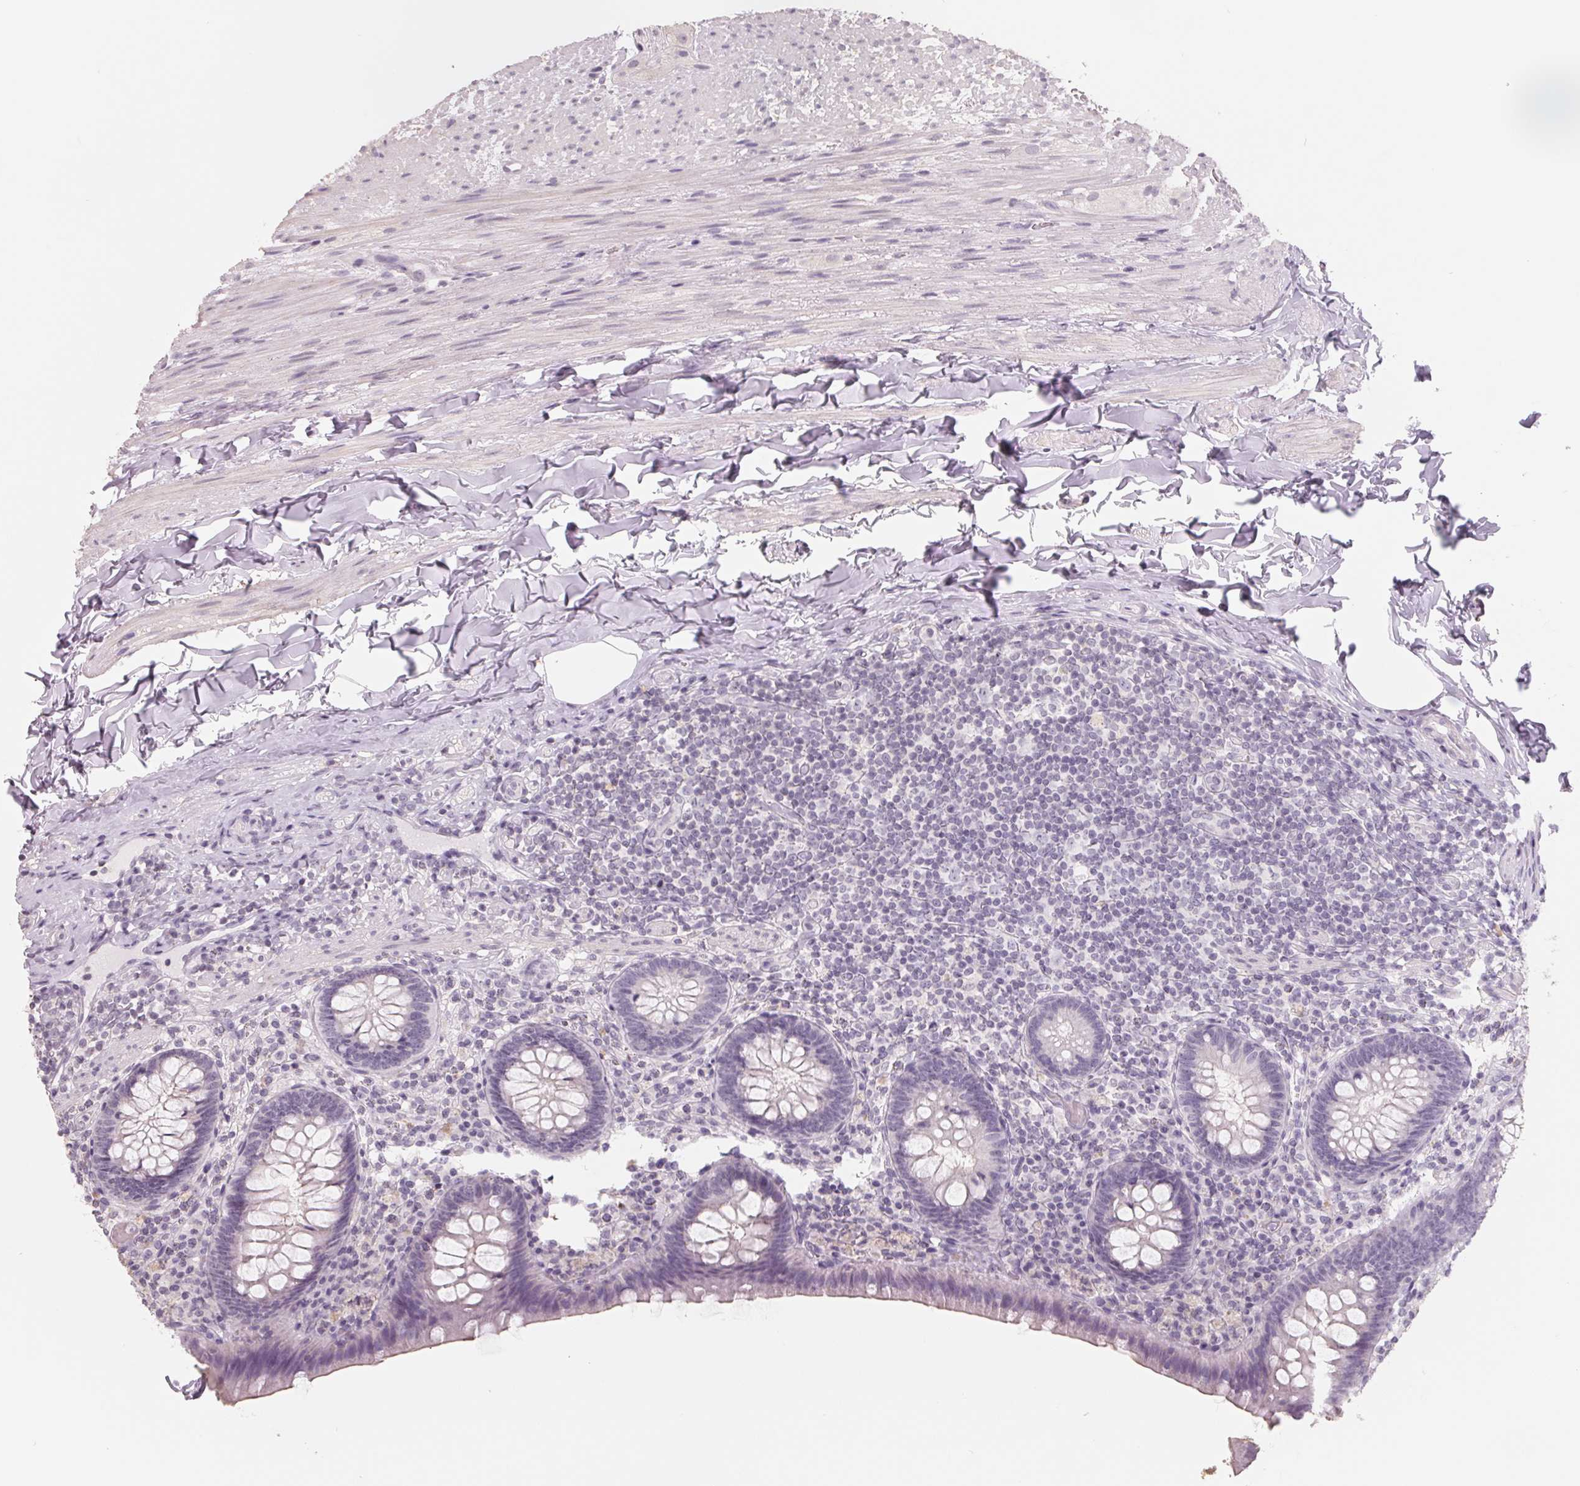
{"staining": {"intensity": "negative", "quantity": "none", "location": "none"}, "tissue": "appendix", "cell_type": "Glandular cells", "image_type": "normal", "snomed": [{"axis": "morphology", "description": "Normal tissue, NOS"}, {"axis": "topography", "description": "Appendix"}], "caption": "Immunohistochemical staining of normal human appendix exhibits no significant positivity in glandular cells.", "gene": "FTCD", "patient": {"sex": "male", "age": 47}}